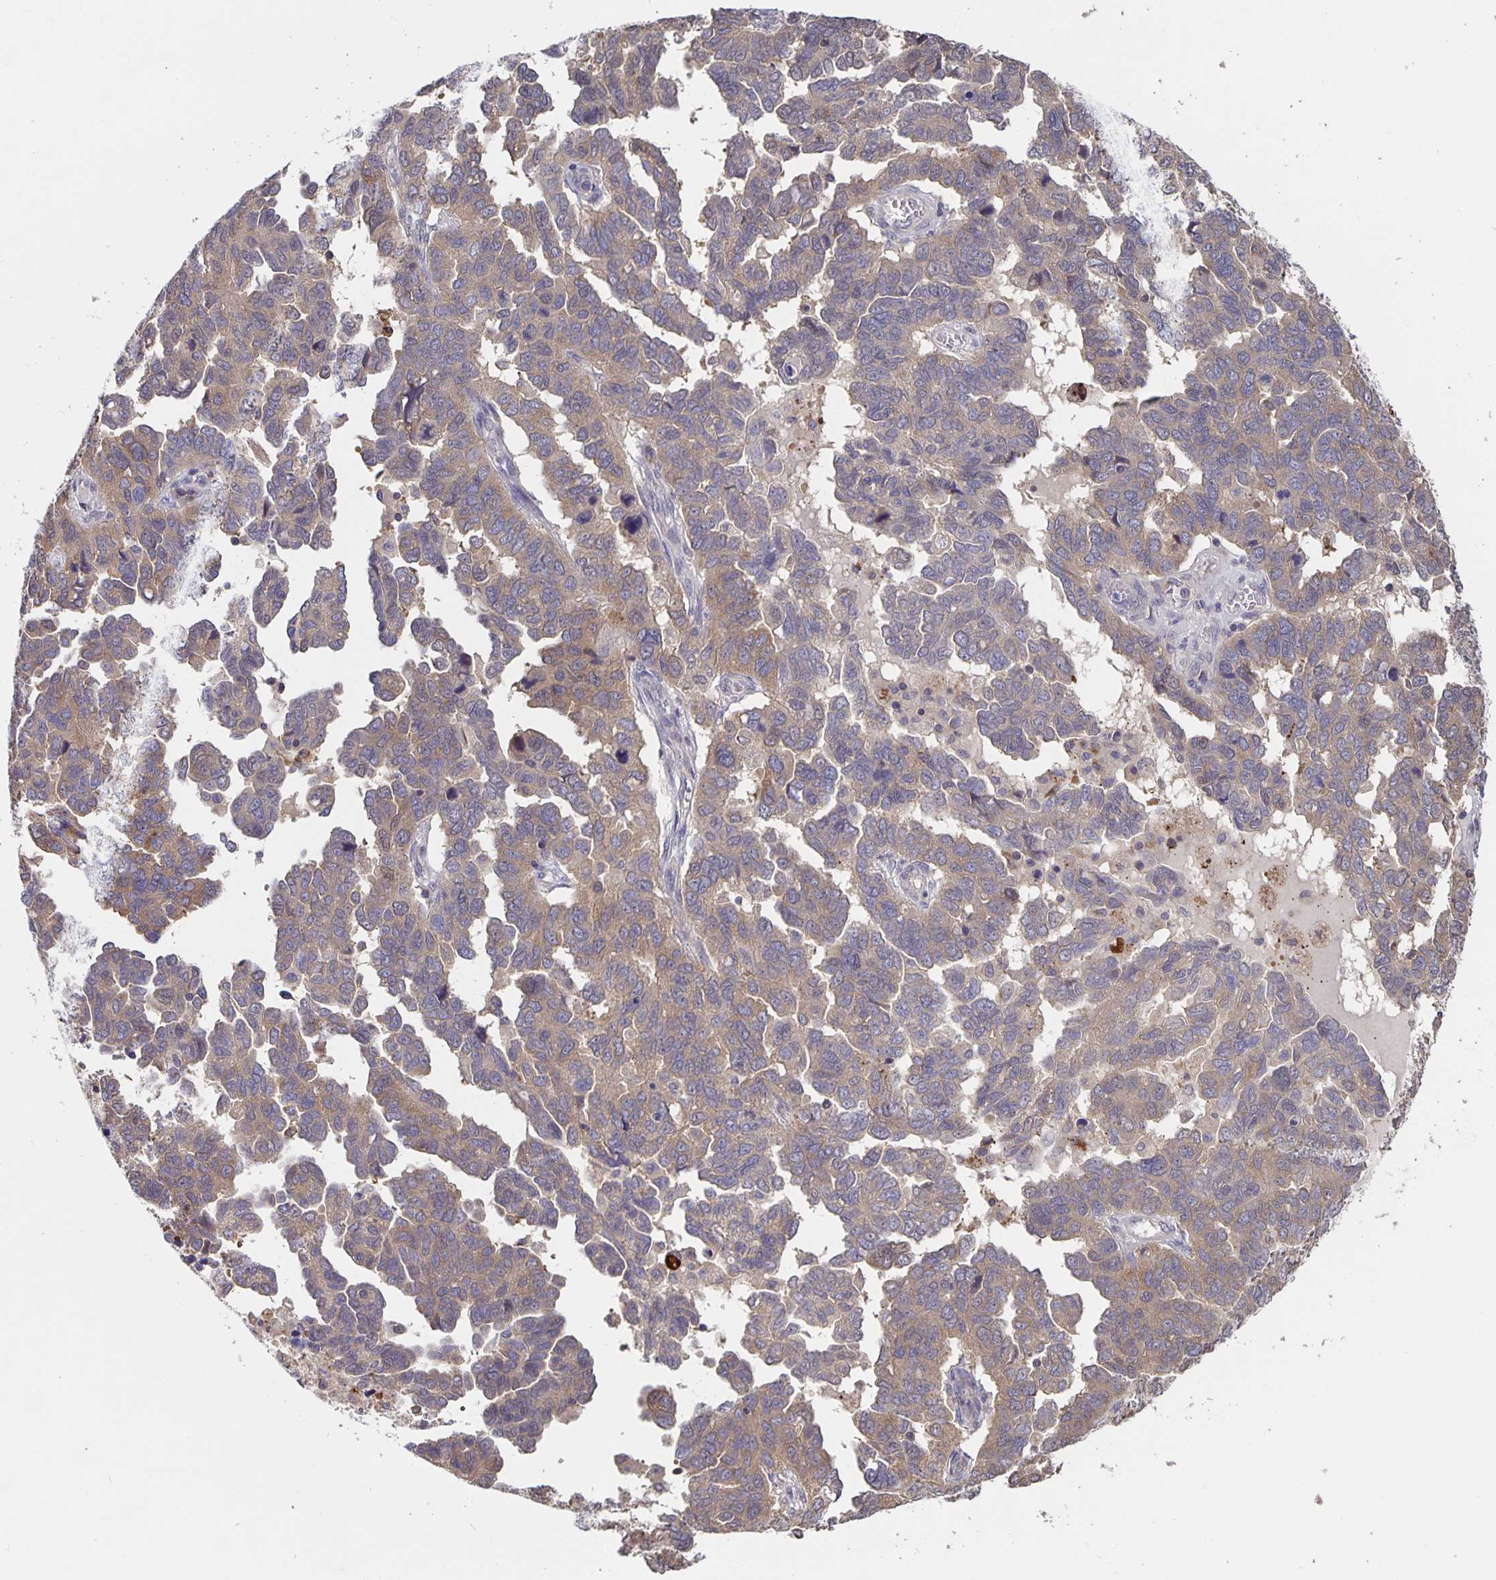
{"staining": {"intensity": "weak", "quantity": ">75%", "location": "cytoplasmic/membranous"}, "tissue": "ovarian cancer", "cell_type": "Tumor cells", "image_type": "cancer", "snomed": [{"axis": "morphology", "description": "Cystadenocarcinoma, serous, NOS"}, {"axis": "topography", "description": "Ovary"}], "caption": "Ovarian cancer stained for a protein exhibits weak cytoplasmic/membranous positivity in tumor cells.", "gene": "FEM1C", "patient": {"sex": "female", "age": 64}}